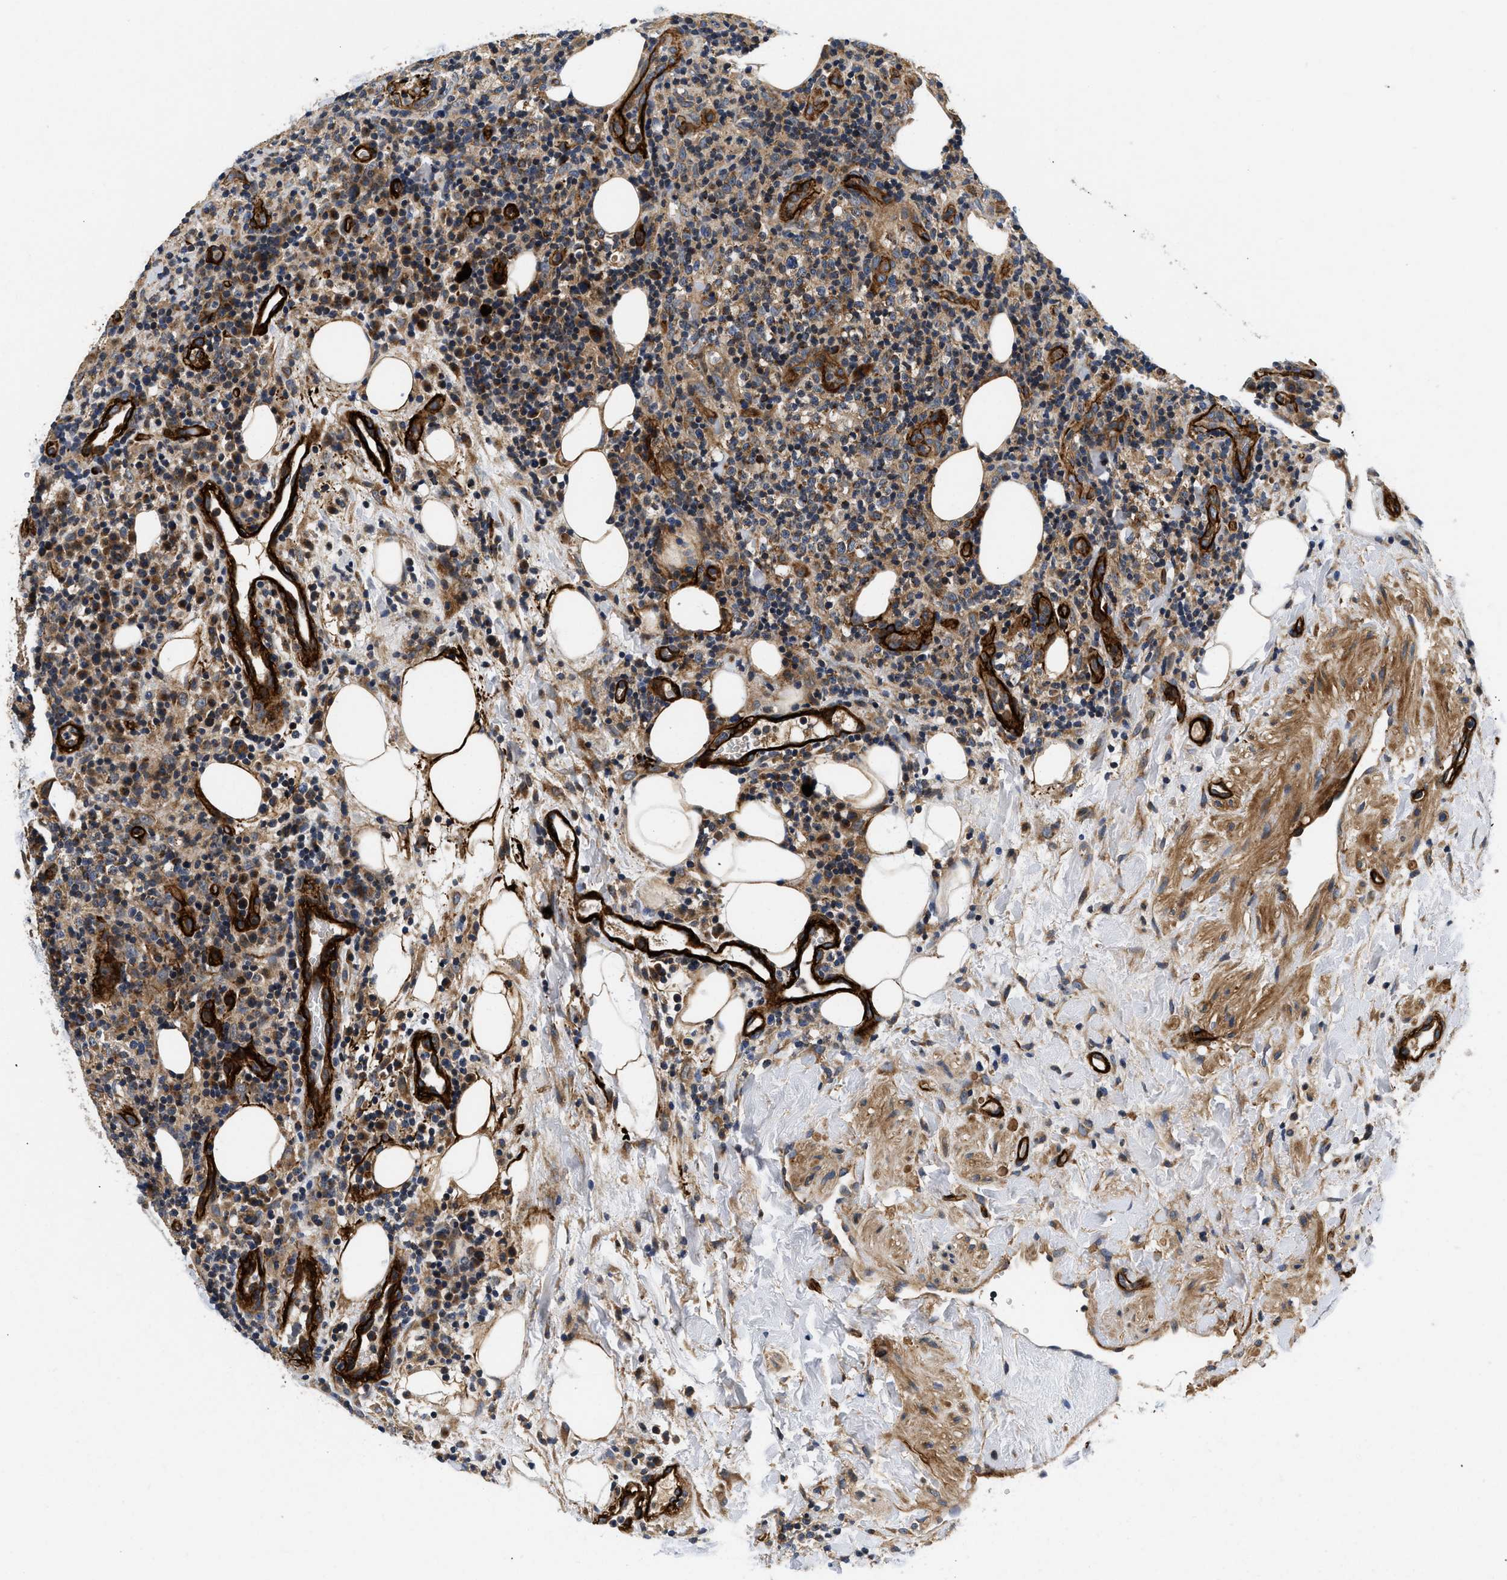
{"staining": {"intensity": "moderate", "quantity": ">75%", "location": "cytoplasmic/membranous"}, "tissue": "lymphoma", "cell_type": "Tumor cells", "image_type": "cancer", "snomed": [{"axis": "morphology", "description": "Malignant lymphoma, non-Hodgkin's type, High grade"}, {"axis": "topography", "description": "Lymph node"}], "caption": "A brown stain labels moderate cytoplasmic/membranous positivity of a protein in high-grade malignant lymphoma, non-Hodgkin's type tumor cells. The staining was performed using DAB (3,3'-diaminobenzidine) to visualize the protein expression in brown, while the nuclei were stained in blue with hematoxylin (Magnification: 20x).", "gene": "NME6", "patient": {"sex": "female", "age": 76}}